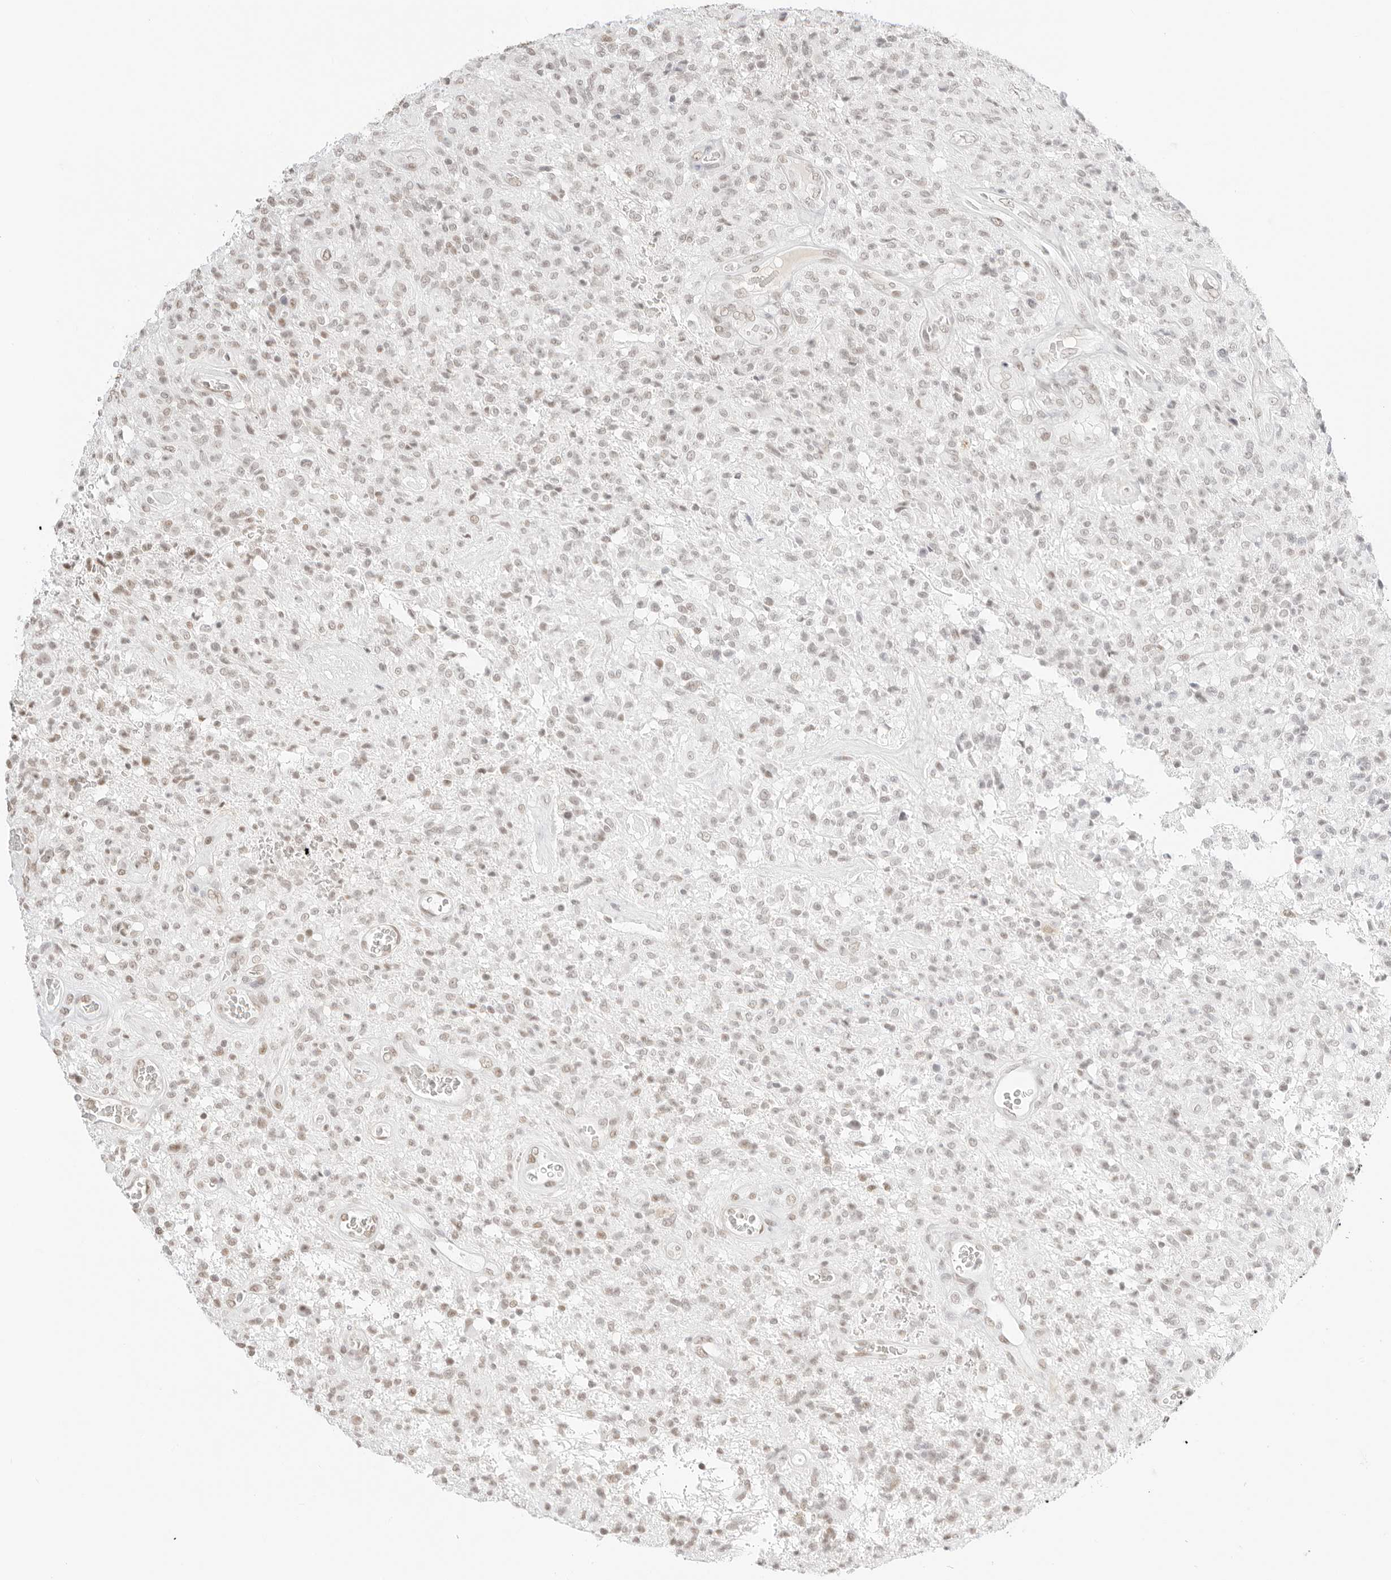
{"staining": {"intensity": "weak", "quantity": "<25%", "location": "nuclear"}, "tissue": "glioma", "cell_type": "Tumor cells", "image_type": "cancer", "snomed": [{"axis": "morphology", "description": "Glioma, malignant, High grade"}, {"axis": "topography", "description": "Brain"}], "caption": "IHC of glioma reveals no staining in tumor cells. (DAB (3,3'-diaminobenzidine) immunohistochemistry with hematoxylin counter stain).", "gene": "FBLN5", "patient": {"sex": "female", "age": 57}}